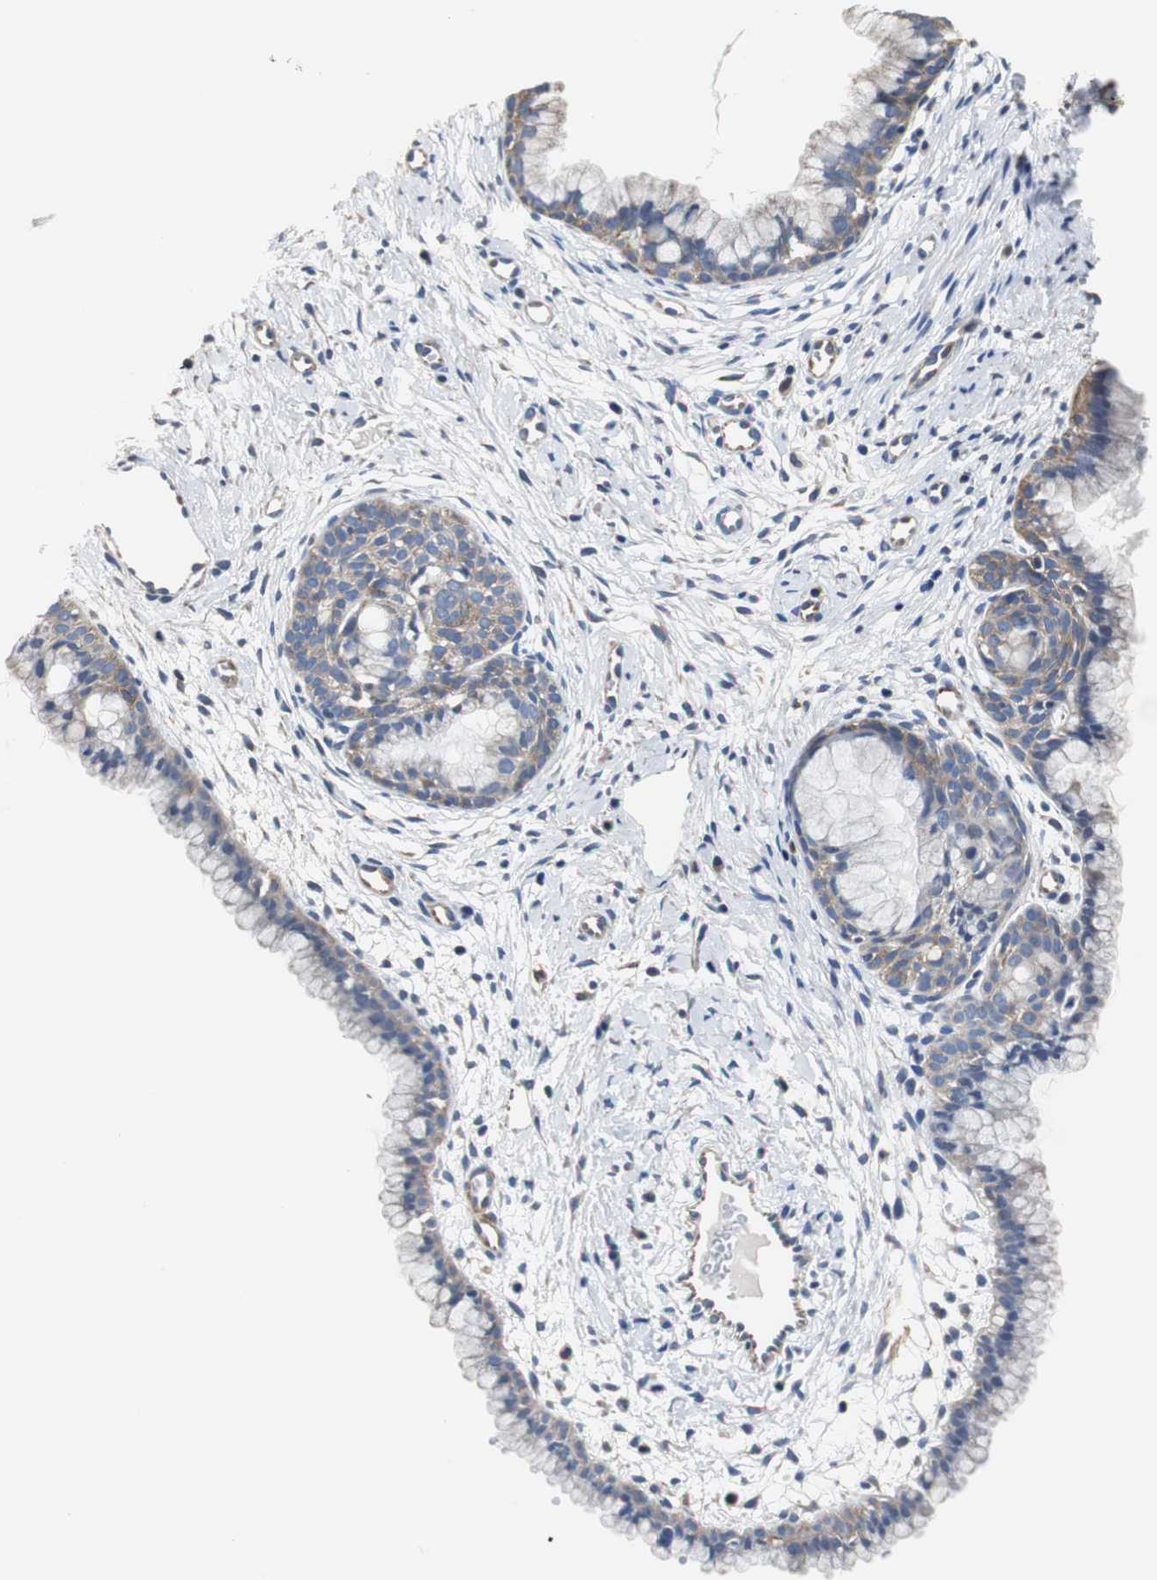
{"staining": {"intensity": "weak", "quantity": ">75%", "location": "cytoplasmic/membranous"}, "tissue": "cervix", "cell_type": "Glandular cells", "image_type": "normal", "snomed": [{"axis": "morphology", "description": "Normal tissue, NOS"}, {"axis": "topography", "description": "Cervix"}], "caption": "Weak cytoplasmic/membranous positivity for a protein is seen in about >75% of glandular cells of benign cervix using immunohistochemistry.", "gene": "PCK1", "patient": {"sex": "female", "age": 39}}